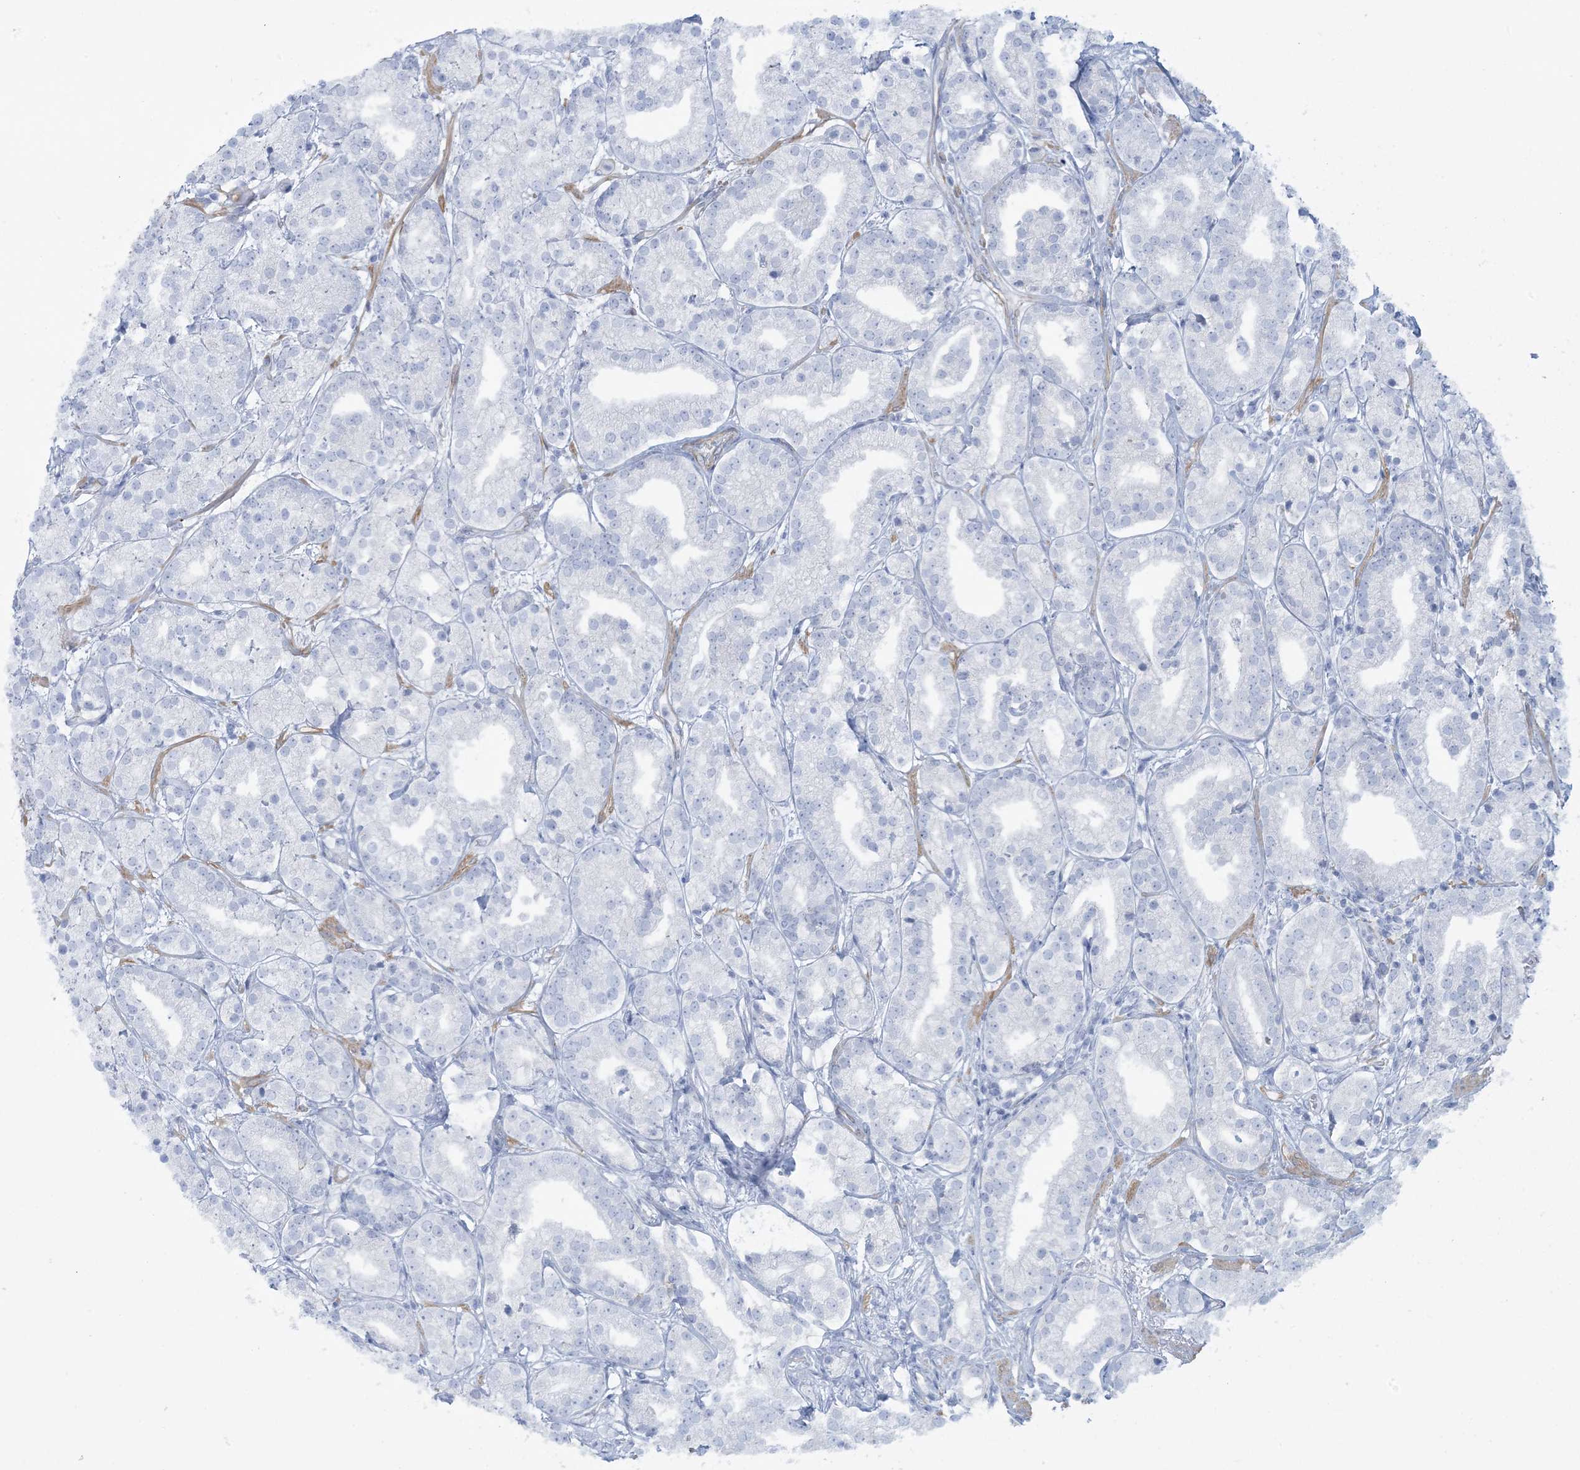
{"staining": {"intensity": "negative", "quantity": "none", "location": "none"}, "tissue": "prostate cancer", "cell_type": "Tumor cells", "image_type": "cancer", "snomed": [{"axis": "morphology", "description": "Adenocarcinoma, High grade"}, {"axis": "topography", "description": "Prostate"}], "caption": "The image displays no staining of tumor cells in prostate cancer.", "gene": "AGXT", "patient": {"sex": "male", "age": 69}}